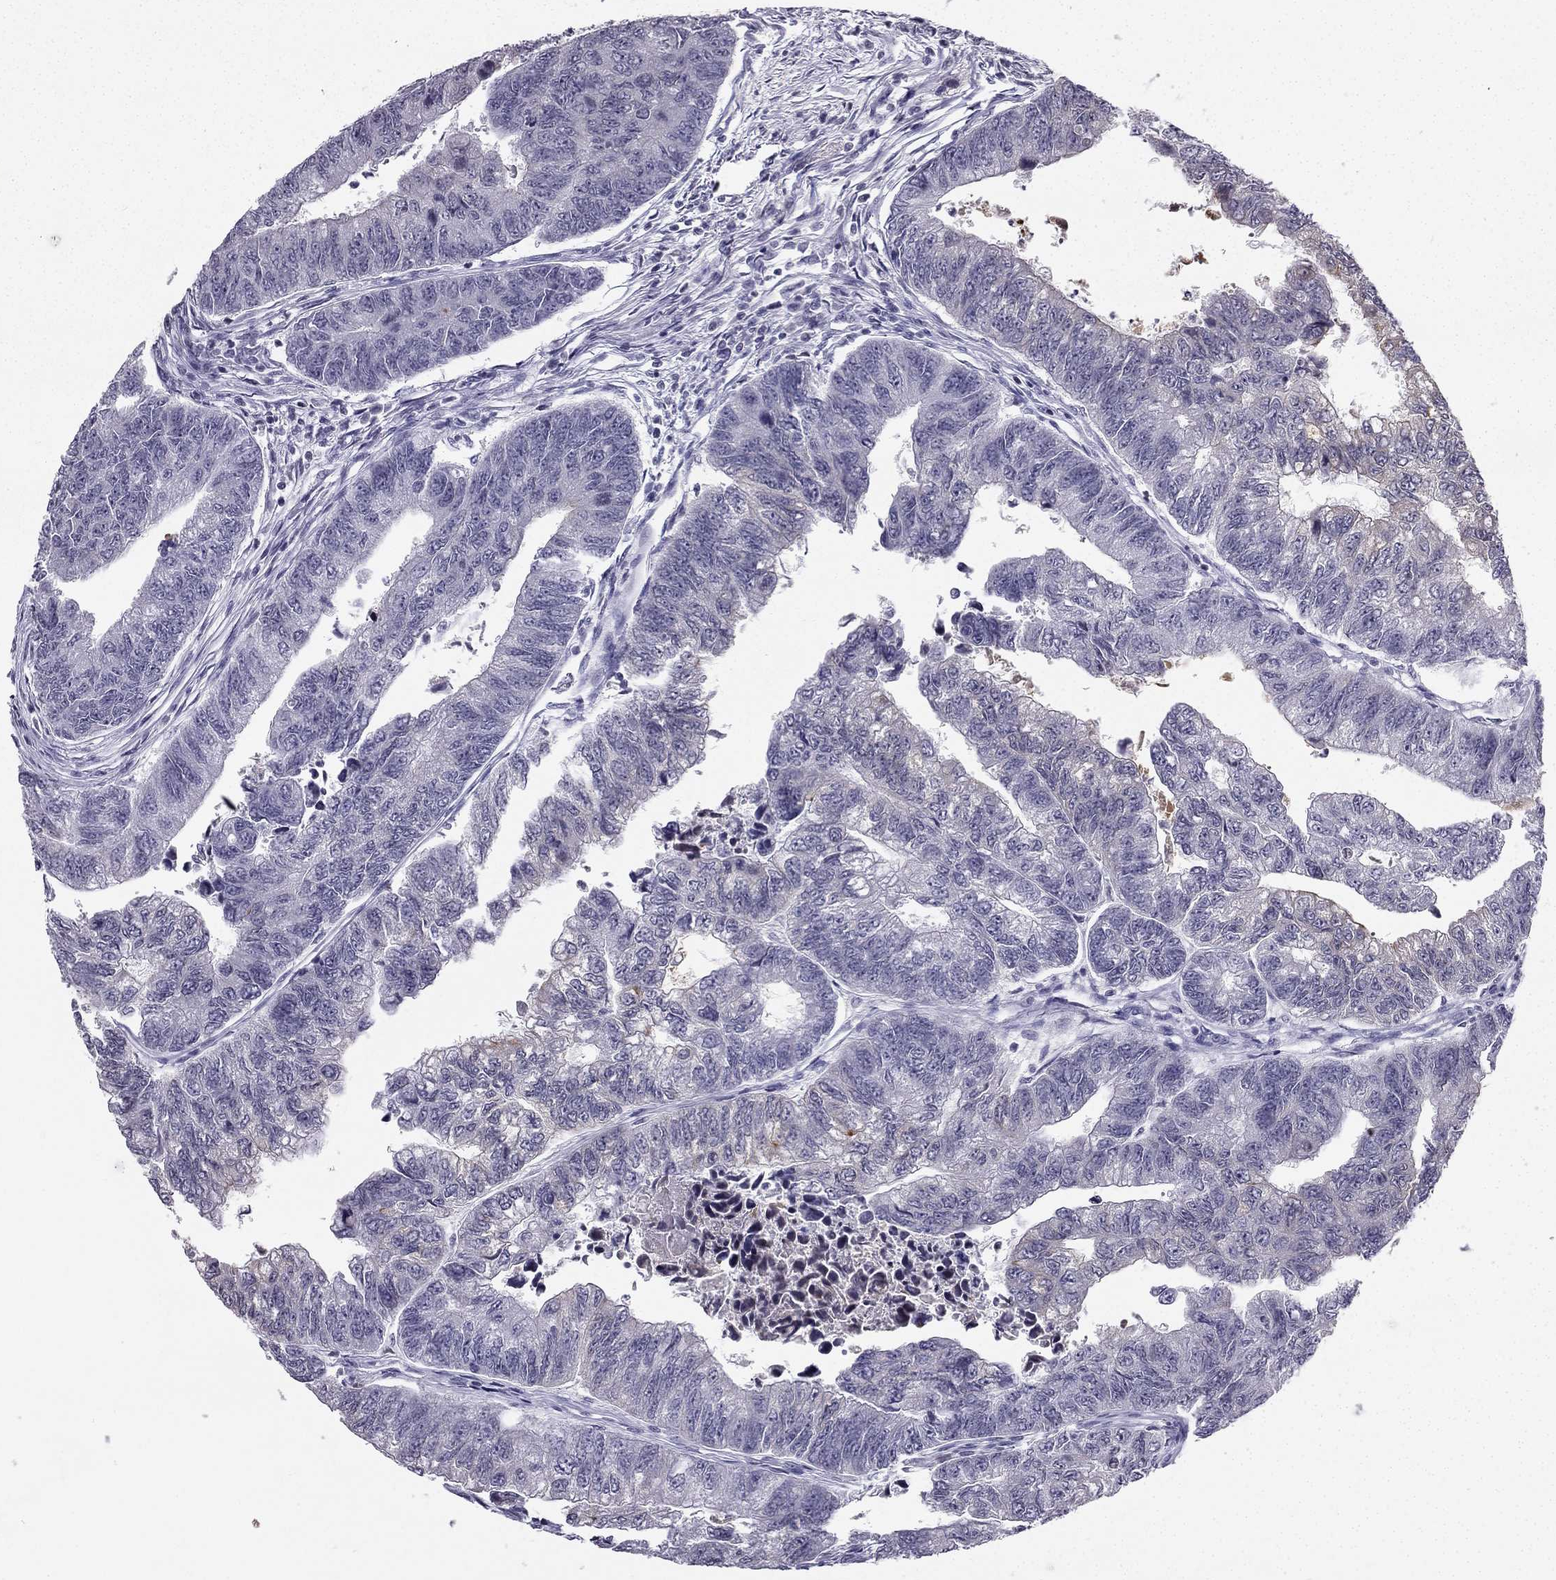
{"staining": {"intensity": "negative", "quantity": "none", "location": "none"}, "tissue": "colorectal cancer", "cell_type": "Tumor cells", "image_type": "cancer", "snomed": [{"axis": "morphology", "description": "Adenocarcinoma, NOS"}, {"axis": "topography", "description": "Colon"}], "caption": "Immunohistochemistry image of human colorectal cancer (adenocarcinoma) stained for a protein (brown), which exhibits no staining in tumor cells. Brightfield microscopy of IHC stained with DAB (brown) and hematoxylin (blue), captured at high magnification.", "gene": "TFF3", "patient": {"sex": "female", "age": 65}}